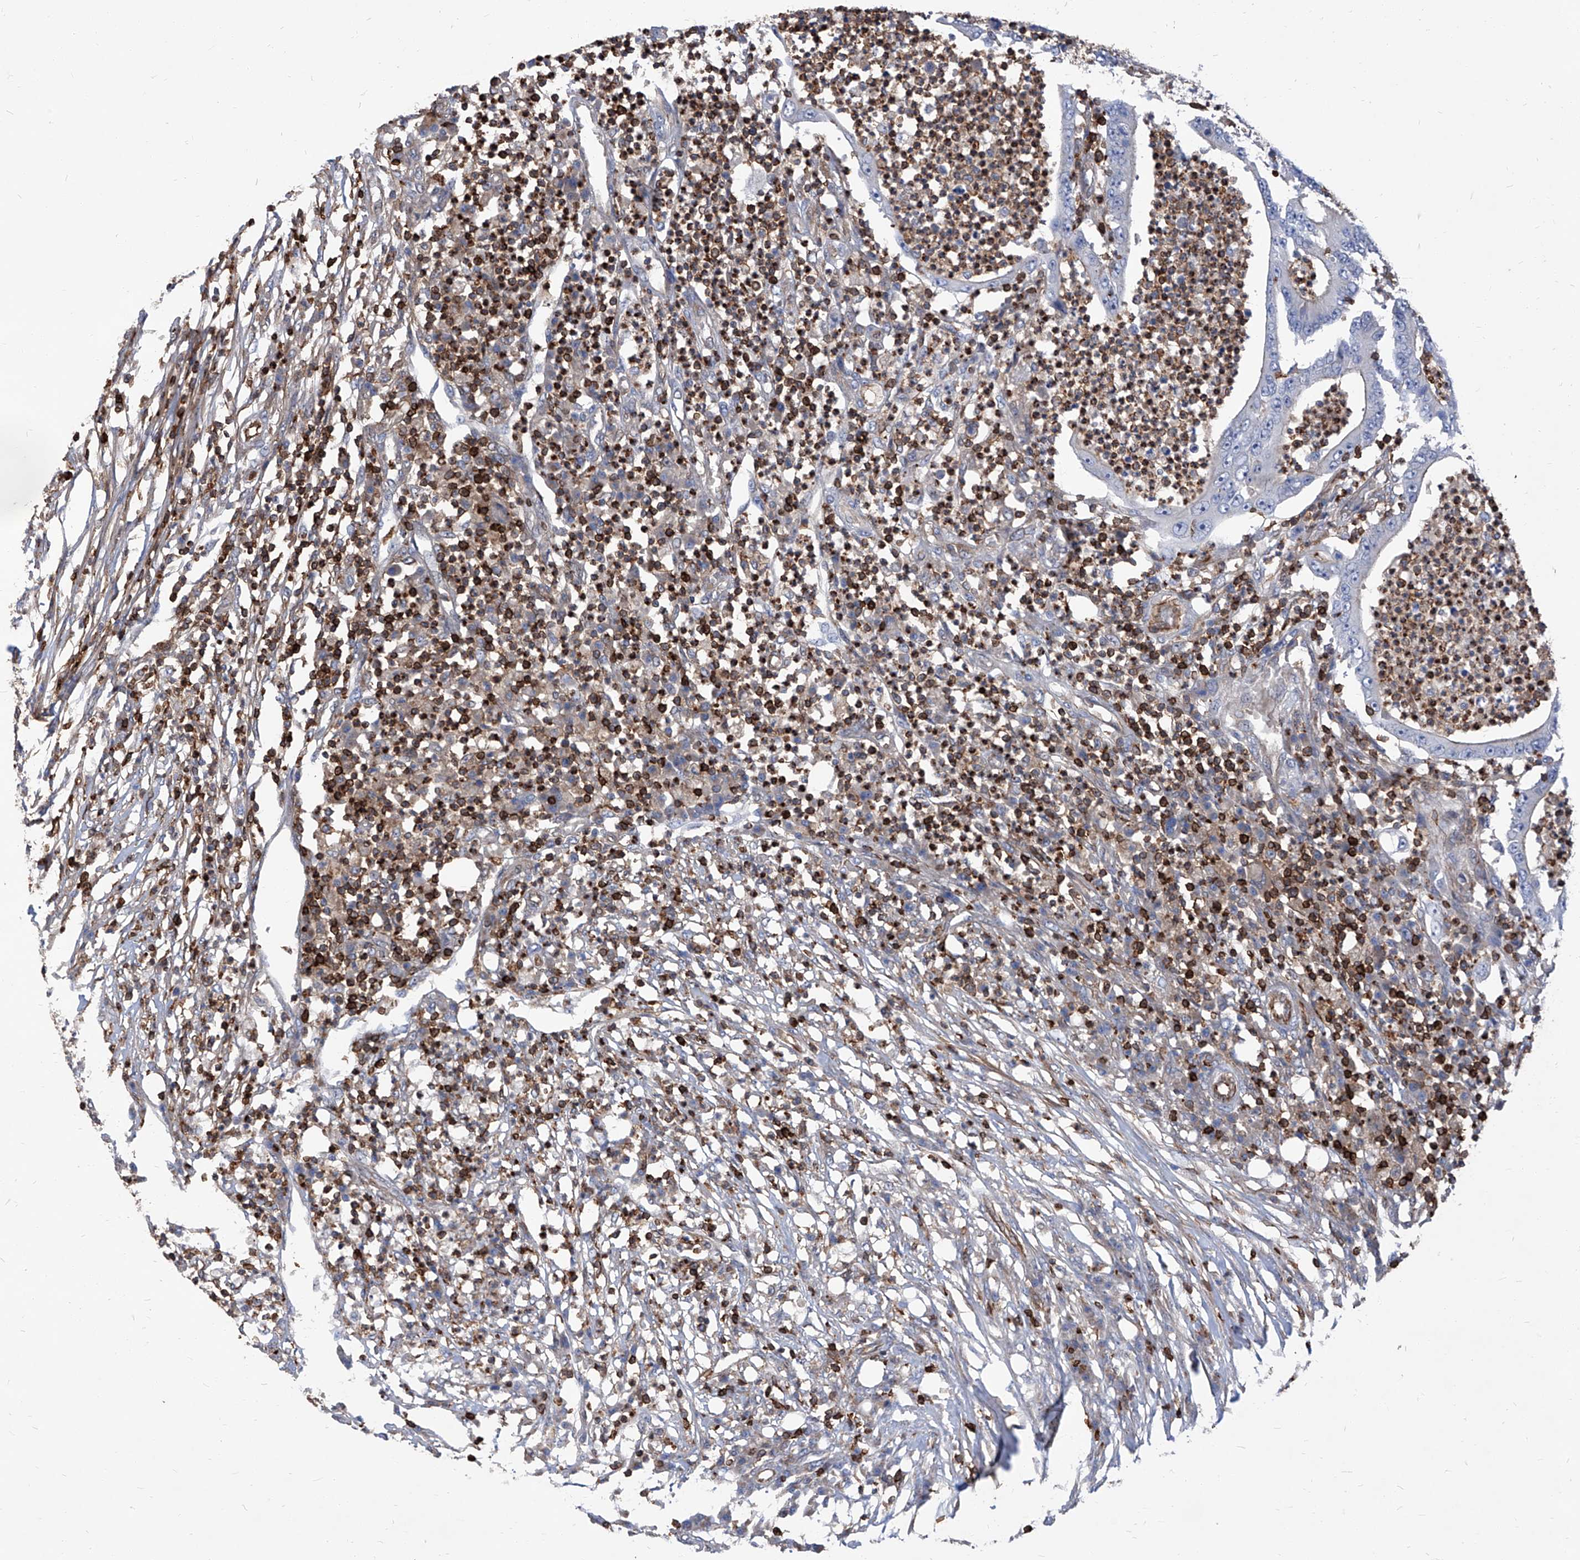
{"staining": {"intensity": "negative", "quantity": "none", "location": "none"}, "tissue": "colorectal cancer", "cell_type": "Tumor cells", "image_type": "cancer", "snomed": [{"axis": "morphology", "description": "Adenocarcinoma, NOS"}, {"axis": "topography", "description": "Colon"}], "caption": "The photomicrograph exhibits no significant positivity in tumor cells of adenocarcinoma (colorectal).", "gene": "ABRACL", "patient": {"sex": "male", "age": 83}}